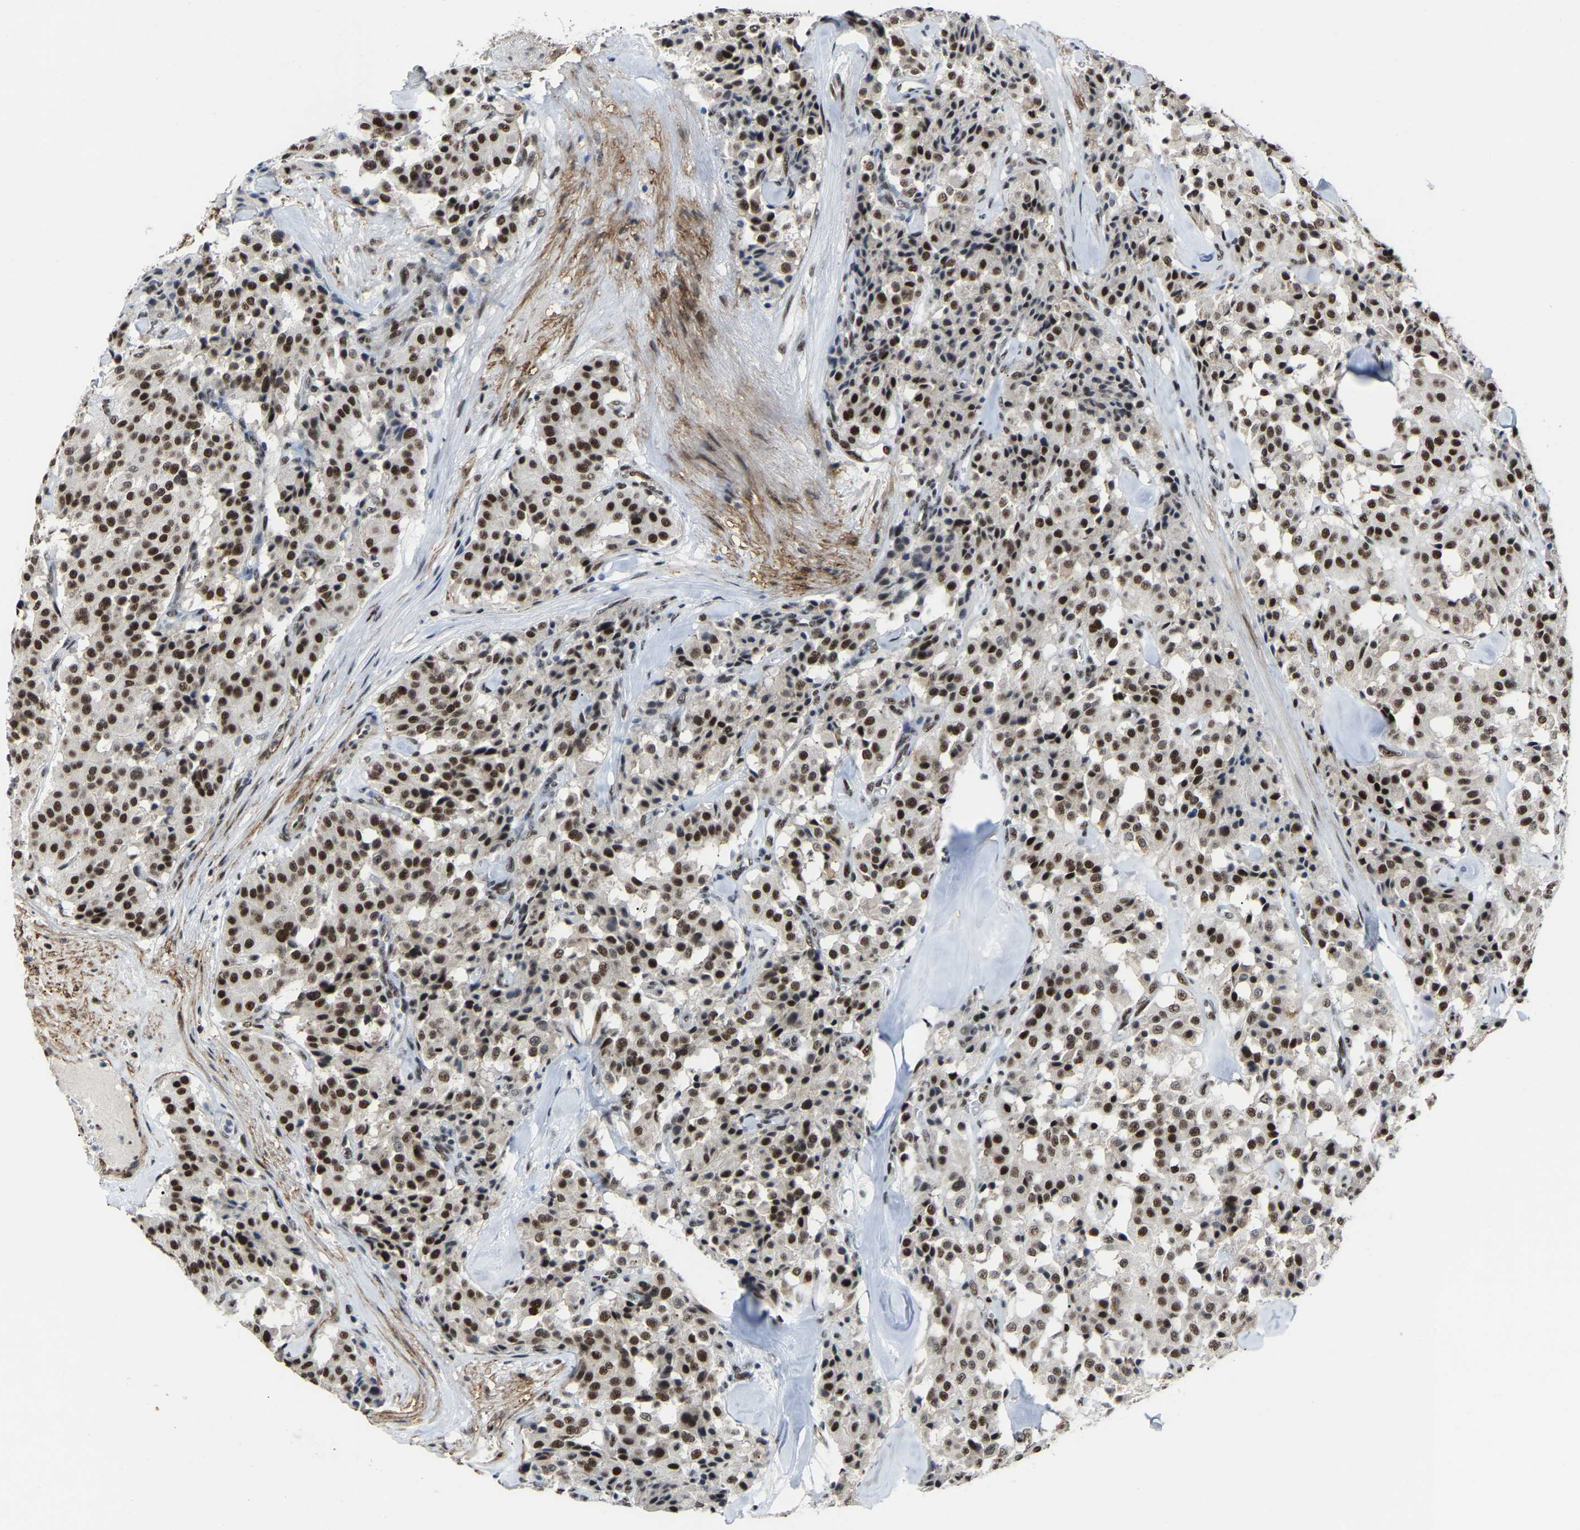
{"staining": {"intensity": "strong", "quantity": ">75%", "location": "nuclear"}, "tissue": "carcinoid", "cell_type": "Tumor cells", "image_type": "cancer", "snomed": [{"axis": "morphology", "description": "Carcinoid, malignant, NOS"}, {"axis": "topography", "description": "Lung"}], "caption": "Protein staining displays strong nuclear expression in approximately >75% of tumor cells in malignant carcinoid. The staining is performed using DAB (3,3'-diaminobenzidine) brown chromogen to label protein expression. The nuclei are counter-stained blue using hematoxylin.", "gene": "DDX5", "patient": {"sex": "male", "age": 30}}